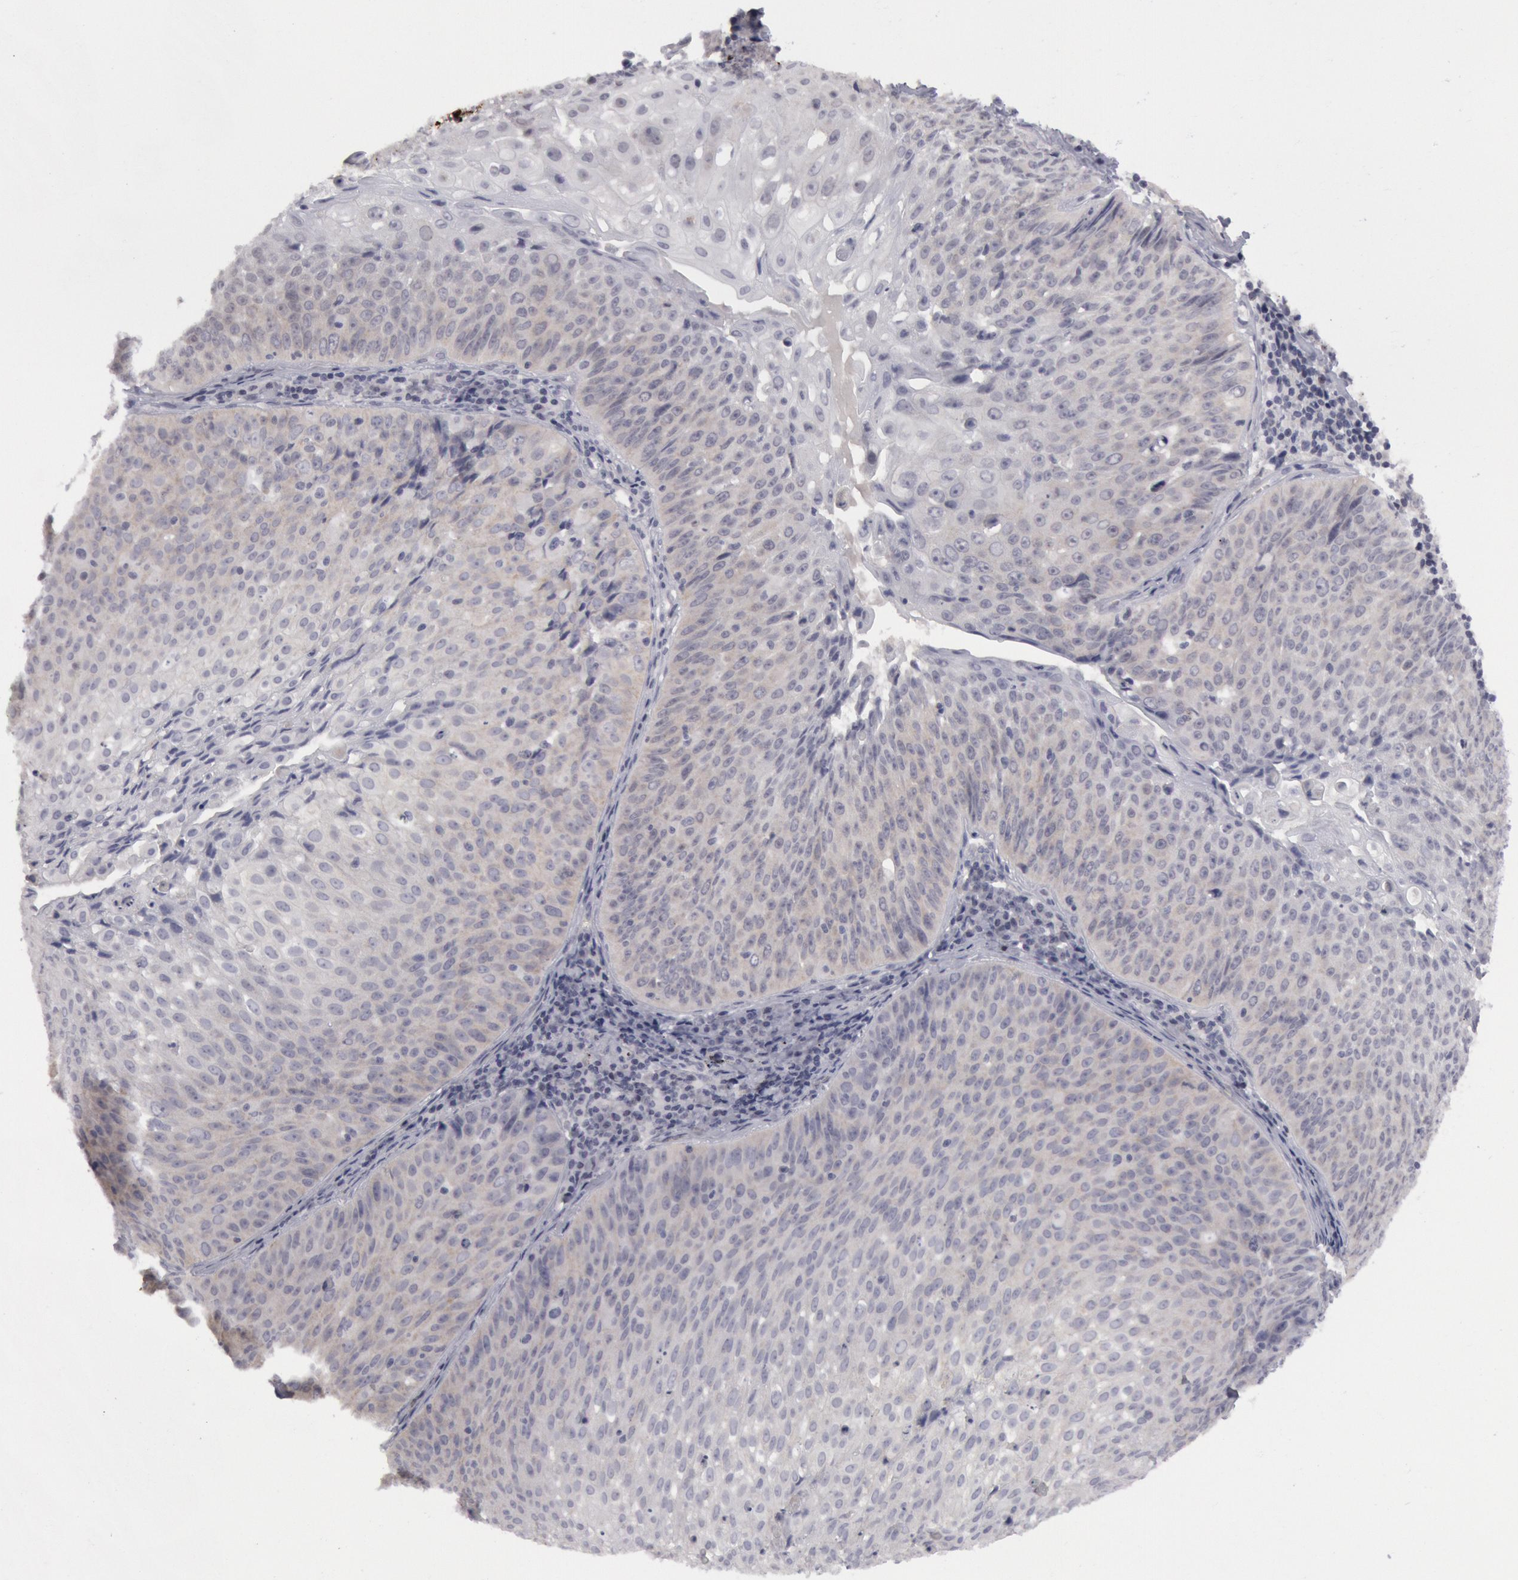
{"staining": {"intensity": "weak", "quantity": "25%-75%", "location": "cytoplasmic/membranous"}, "tissue": "lung cancer", "cell_type": "Tumor cells", "image_type": "cancer", "snomed": [{"axis": "morphology", "description": "Adenocarcinoma, NOS"}, {"axis": "topography", "description": "Lung"}], "caption": "This image exhibits immunohistochemistry (IHC) staining of lung cancer, with low weak cytoplasmic/membranous positivity in approximately 25%-75% of tumor cells.", "gene": "JOSD1", "patient": {"sex": "male", "age": 60}}